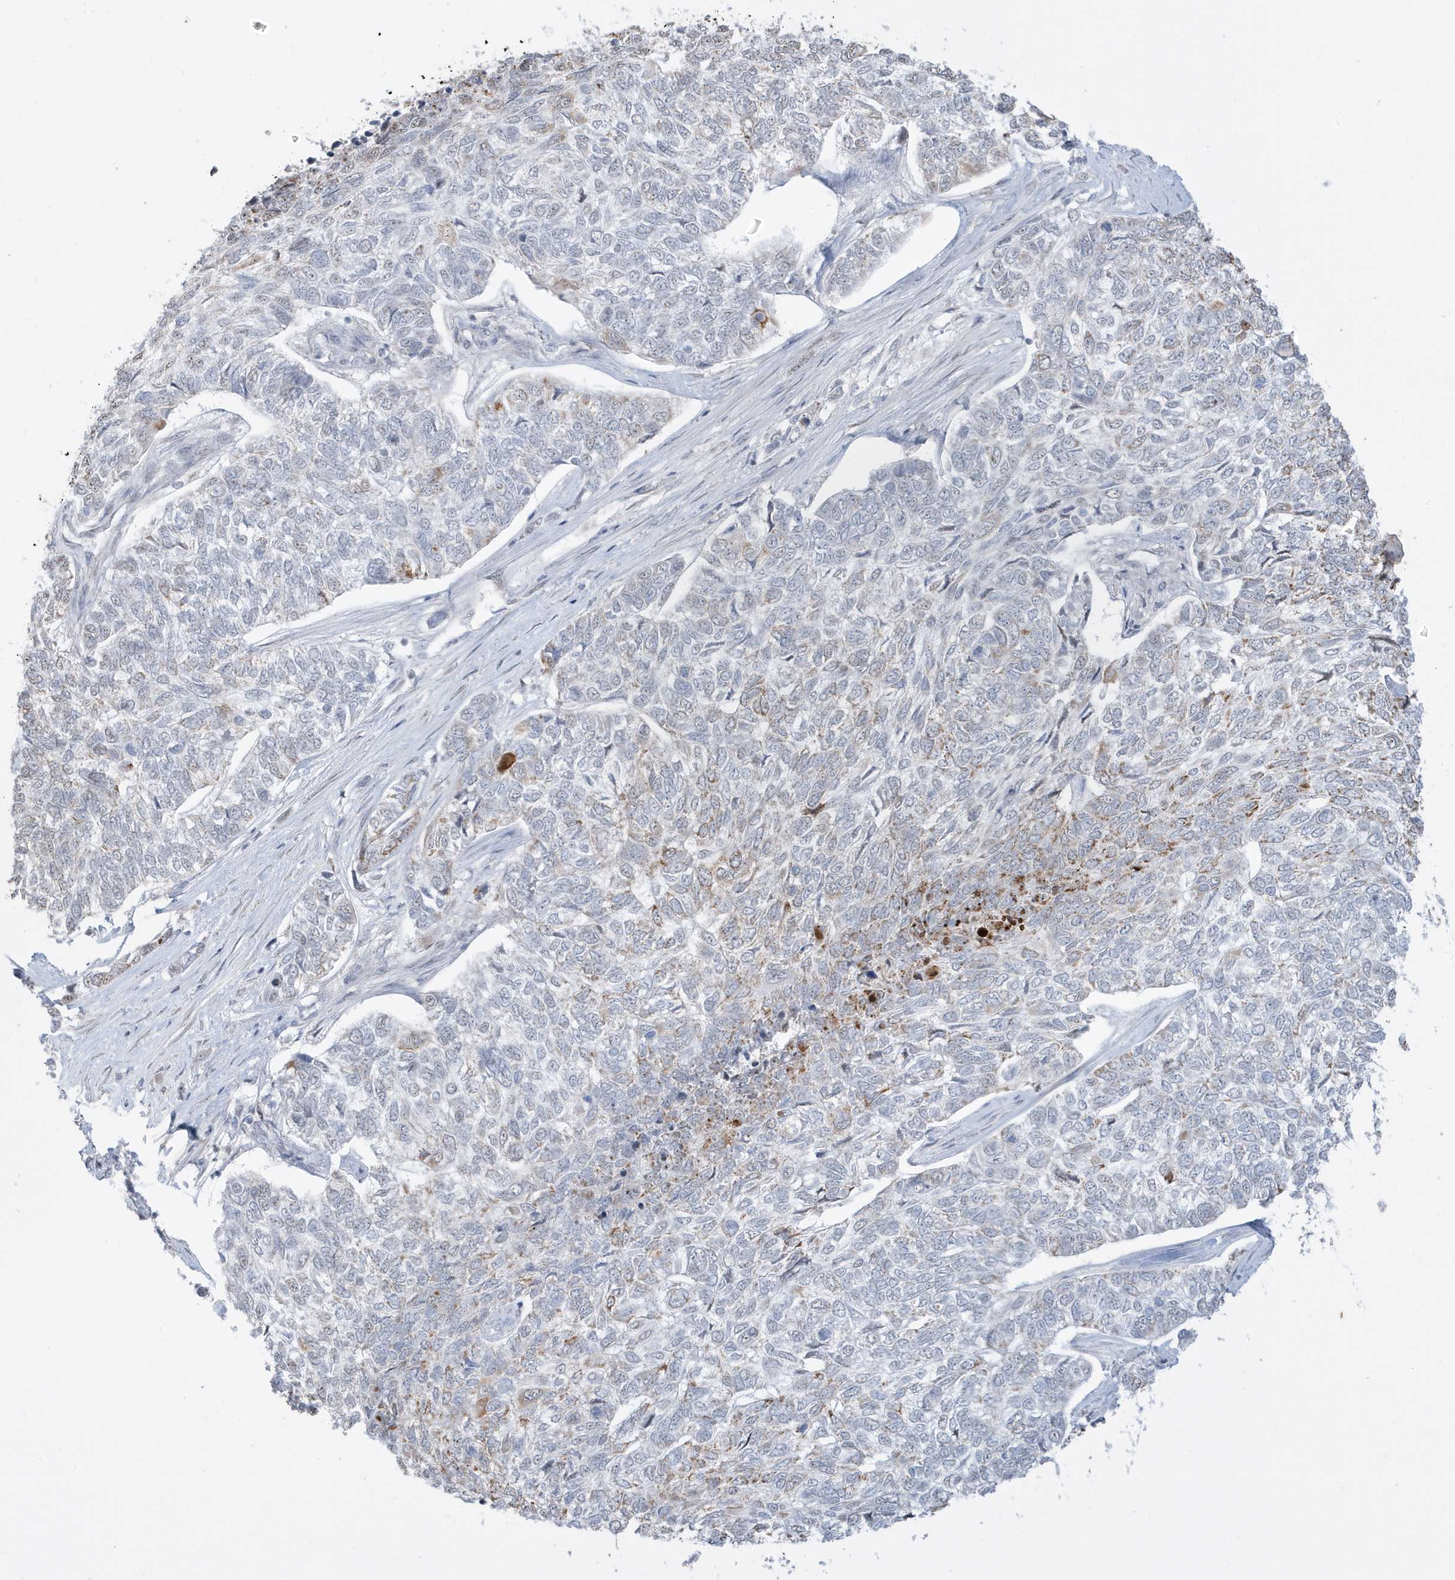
{"staining": {"intensity": "moderate", "quantity": "<25%", "location": "cytoplasmic/membranous"}, "tissue": "skin cancer", "cell_type": "Tumor cells", "image_type": "cancer", "snomed": [{"axis": "morphology", "description": "Basal cell carcinoma"}, {"axis": "topography", "description": "Skin"}], "caption": "Immunohistochemistry (IHC) of human skin basal cell carcinoma demonstrates low levels of moderate cytoplasmic/membranous positivity in approximately <25% of tumor cells. Nuclei are stained in blue.", "gene": "FNDC1", "patient": {"sex": "female", "age": 65}}